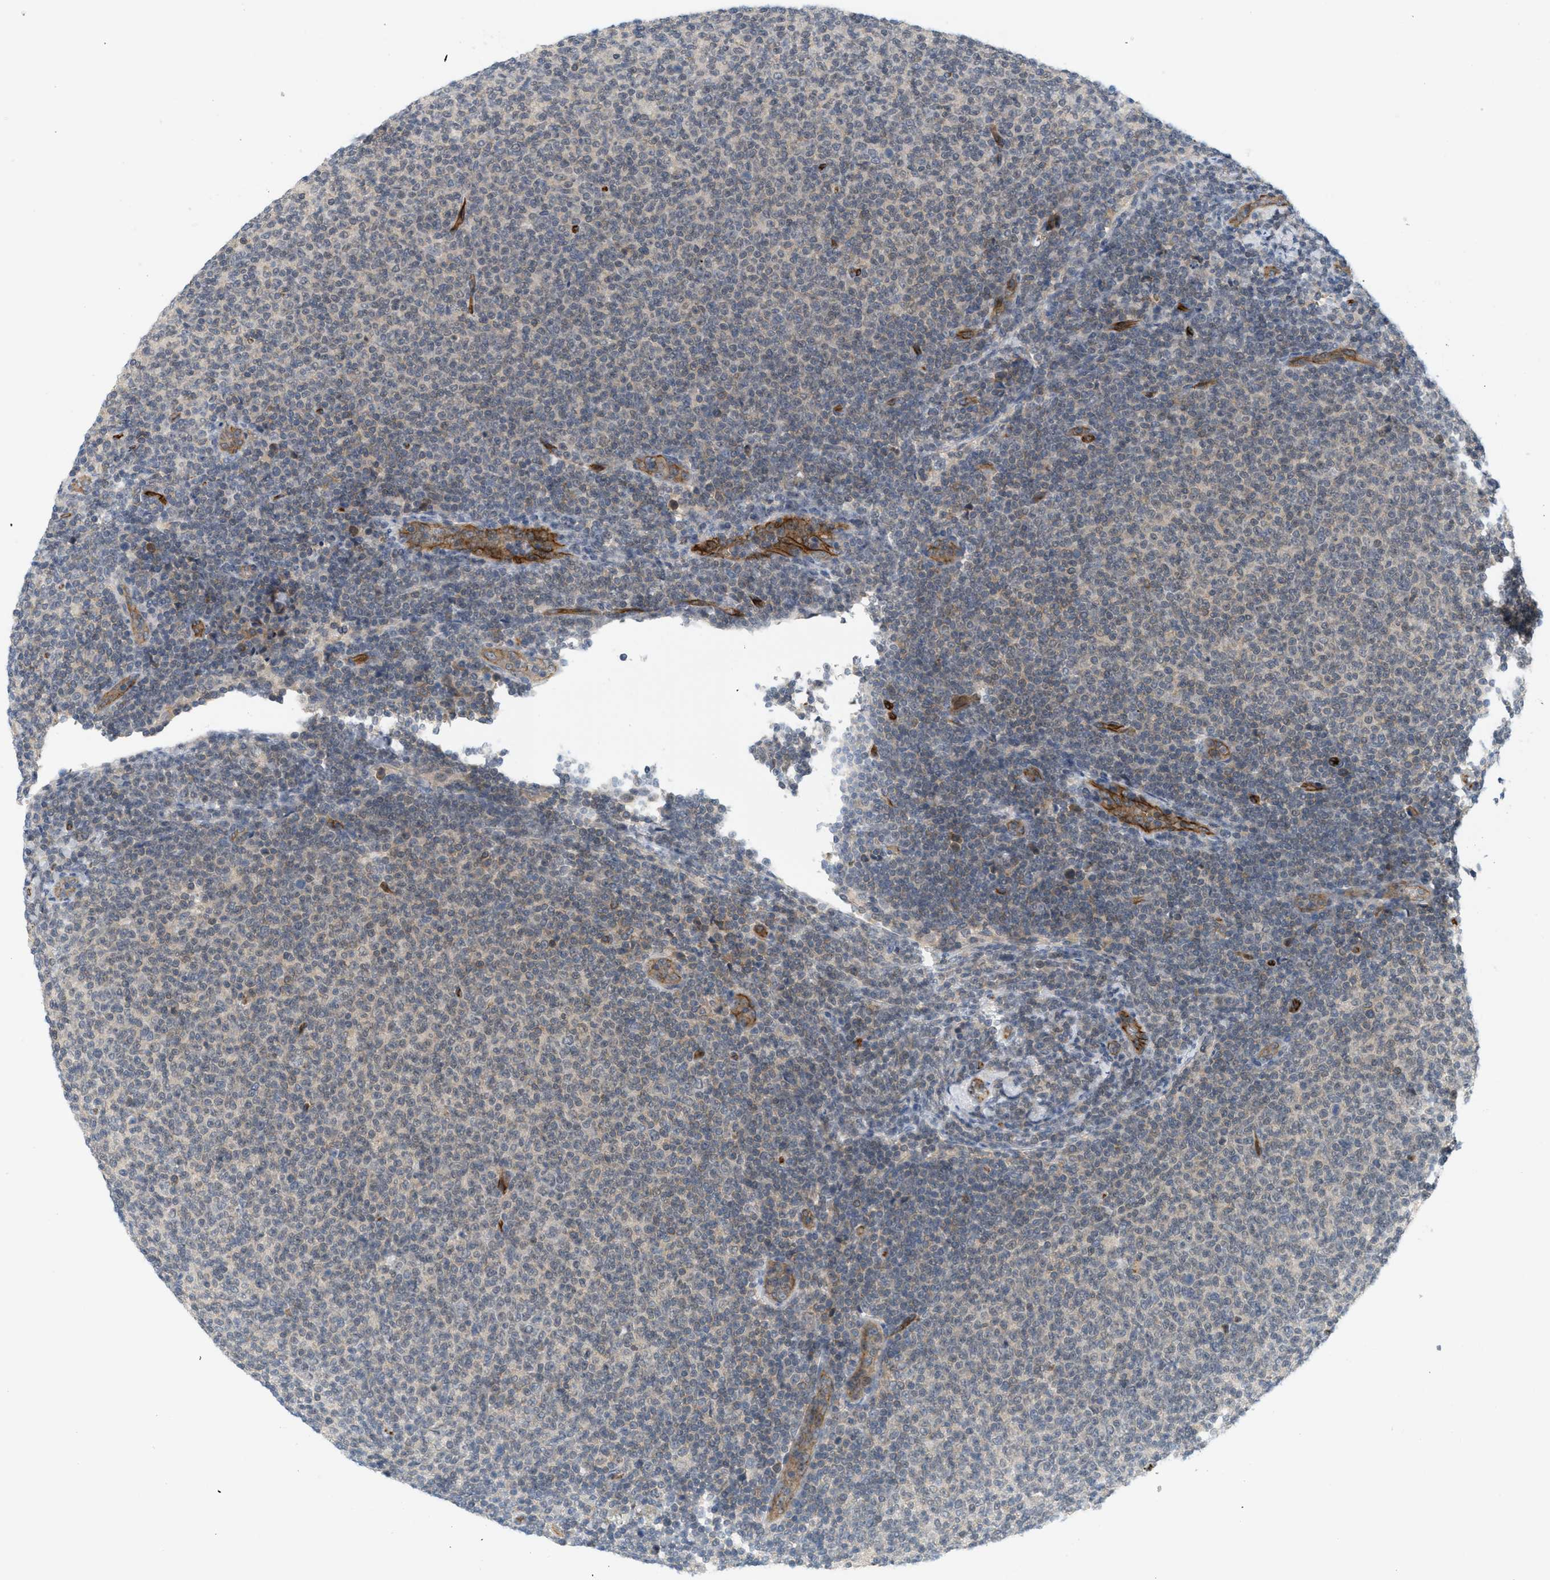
{"staining": {"intensity": "weak", "quantity": "25%-75%", "location": "cytoplasmic/membranous"}, "tissue": "lymphoma", "cell_type": "Tumor cells", "image_type": "cancer", "snomed": [{"axis": "morphology", "description": "Malignant lymphoma, non-Hodgkin's type, Low grade"}, {"axis": "topography", "description": "Lymph node"}], "caption": "Low-grade malignant lymphoma, non-Hodgkin's type stained for a protein (brown) shows weak cytoplasmic/membranous positive expression in approximately 25%-75% of tumor cells.", "gene": "PALMD", "patient": {"sex": "male", "age": 66}}